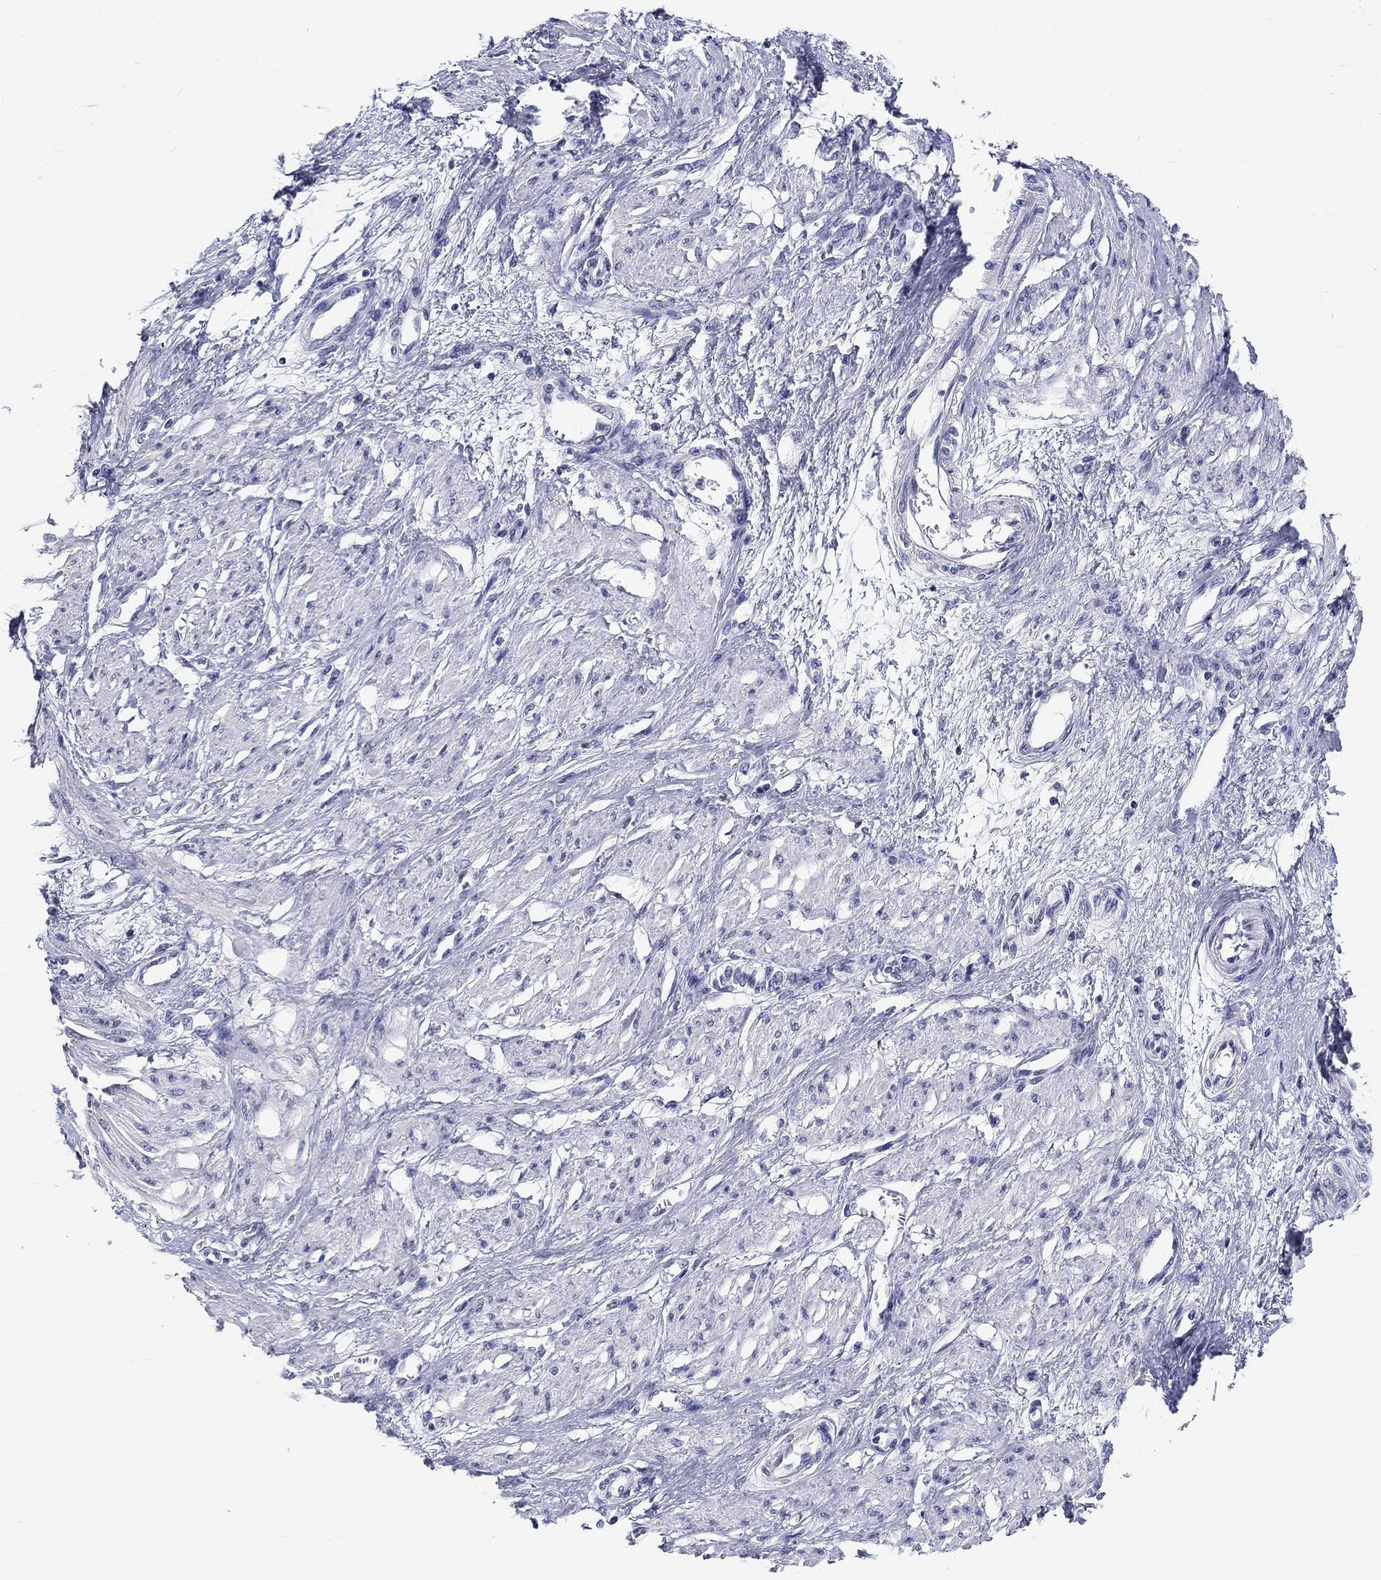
{"staining": {"intensity": "negative", "quantity": "none", "location": "none"}, "tissue": "smooth muscle", "cell_type": "Smooth muscle cells", "image_type": "normal", "snomed": [{"axis": "morphology", "description": "Normal tissue, NOS"}, {"axis": "topography", "description": "Smooth muscle"}, {"axis": "topography", "description": "Uterus"}], "caption": "Histopathology image shows no significant protein expression in smooth muscle cells of benign smooth muscle.", "gene": "GRIN1", "patient": {"sex": "female", "age": 39}}